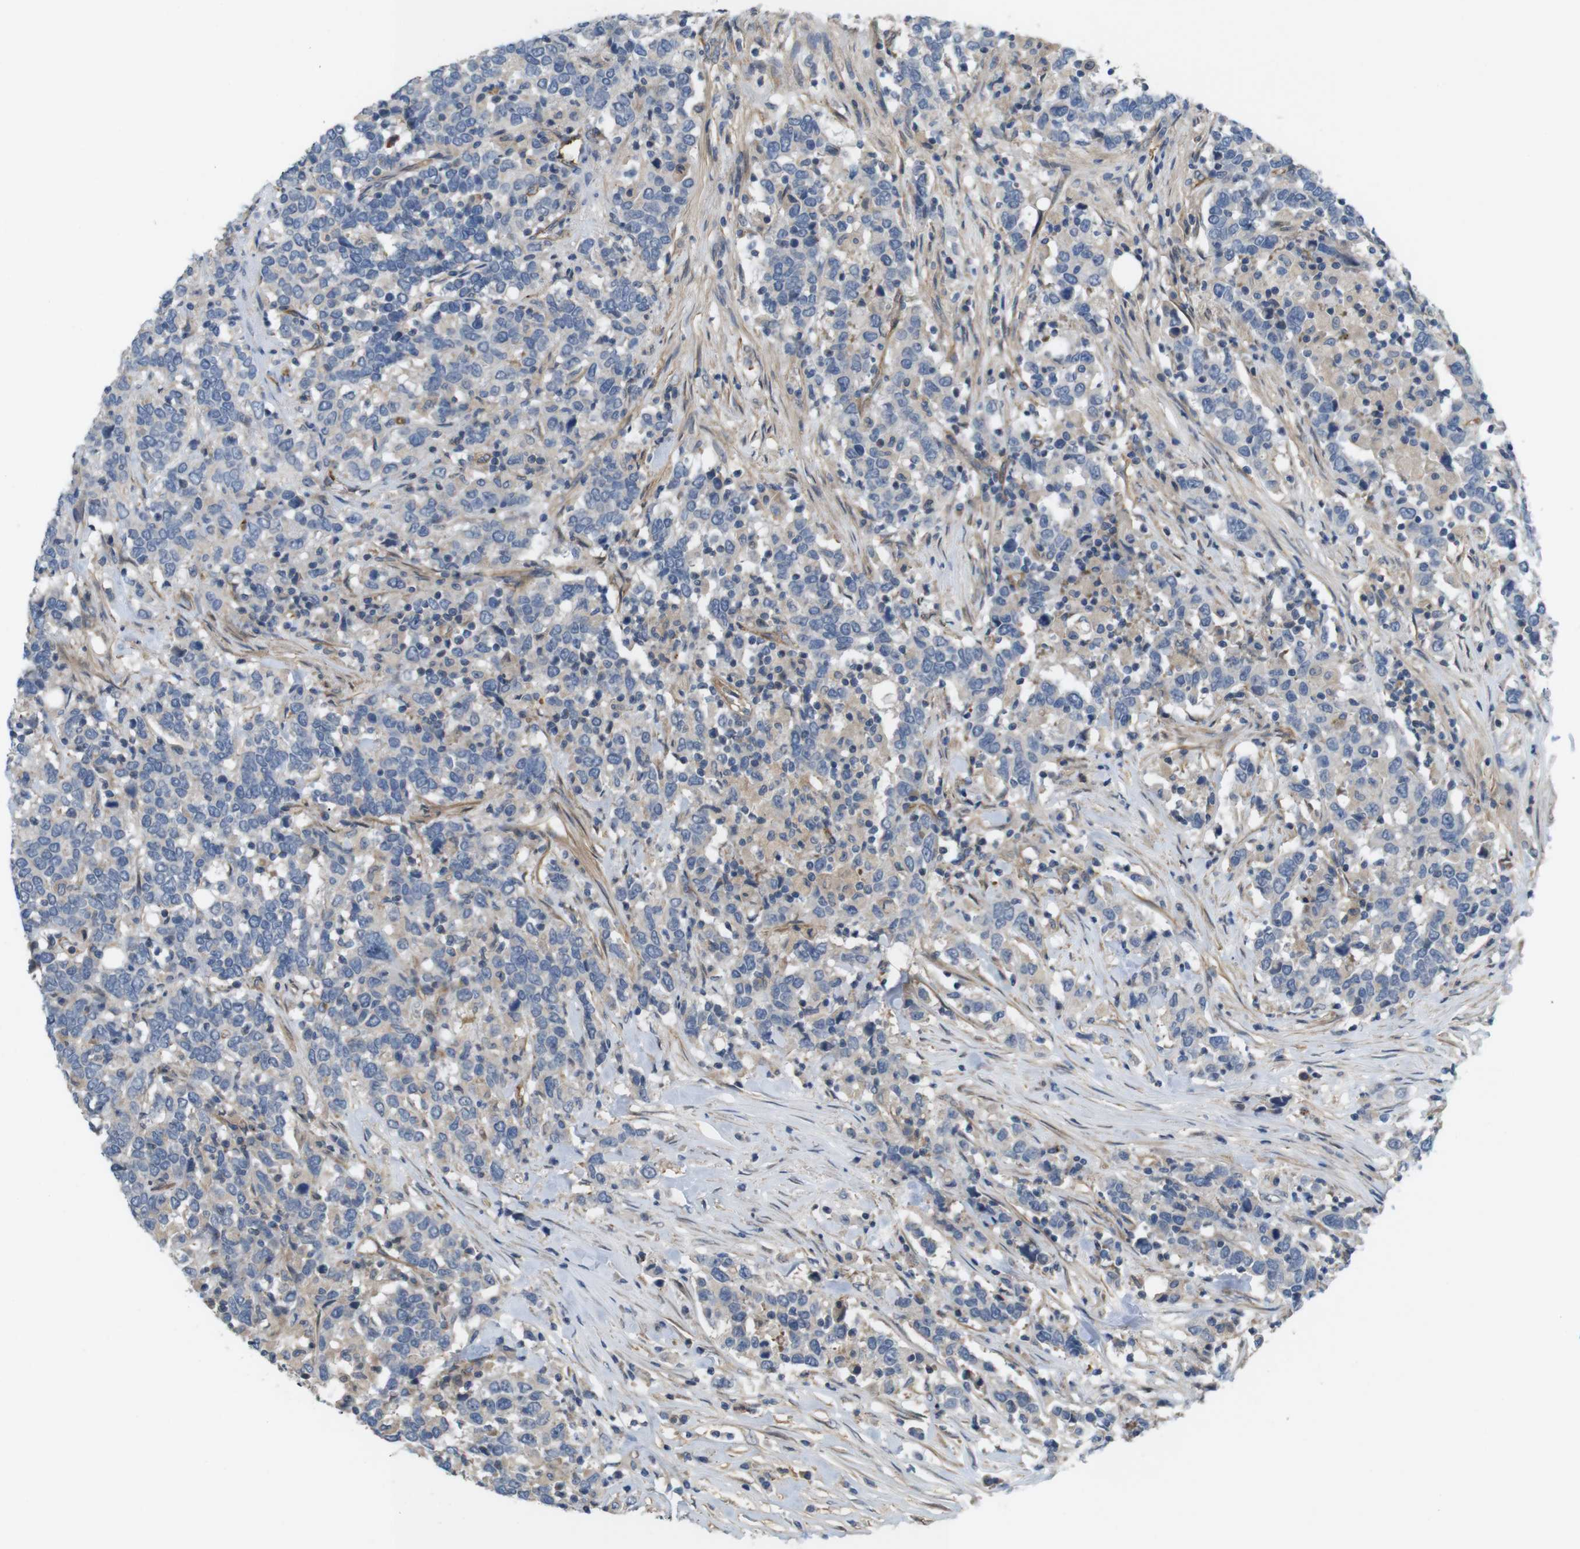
{"staining": {"intensity": "negative", "quantity": "none", "location": "none"}, "tissue": "urothelial cancer", "cell_type": "Tumor cells", "image_type": "cancer", "snomed": [{"axis": "morphology", "description": "Urothelial carcinoma, High grade"}, {"axis": "topography", "description": "Urinary bladder"}], "caption": "Urothelial carcinoma (high-grade) stained for a protein using immunohistochemistry (IHC) reveals no expression tumor cells.", "gene": "BVES", "patient": {"sex": "male", "age": 61}}